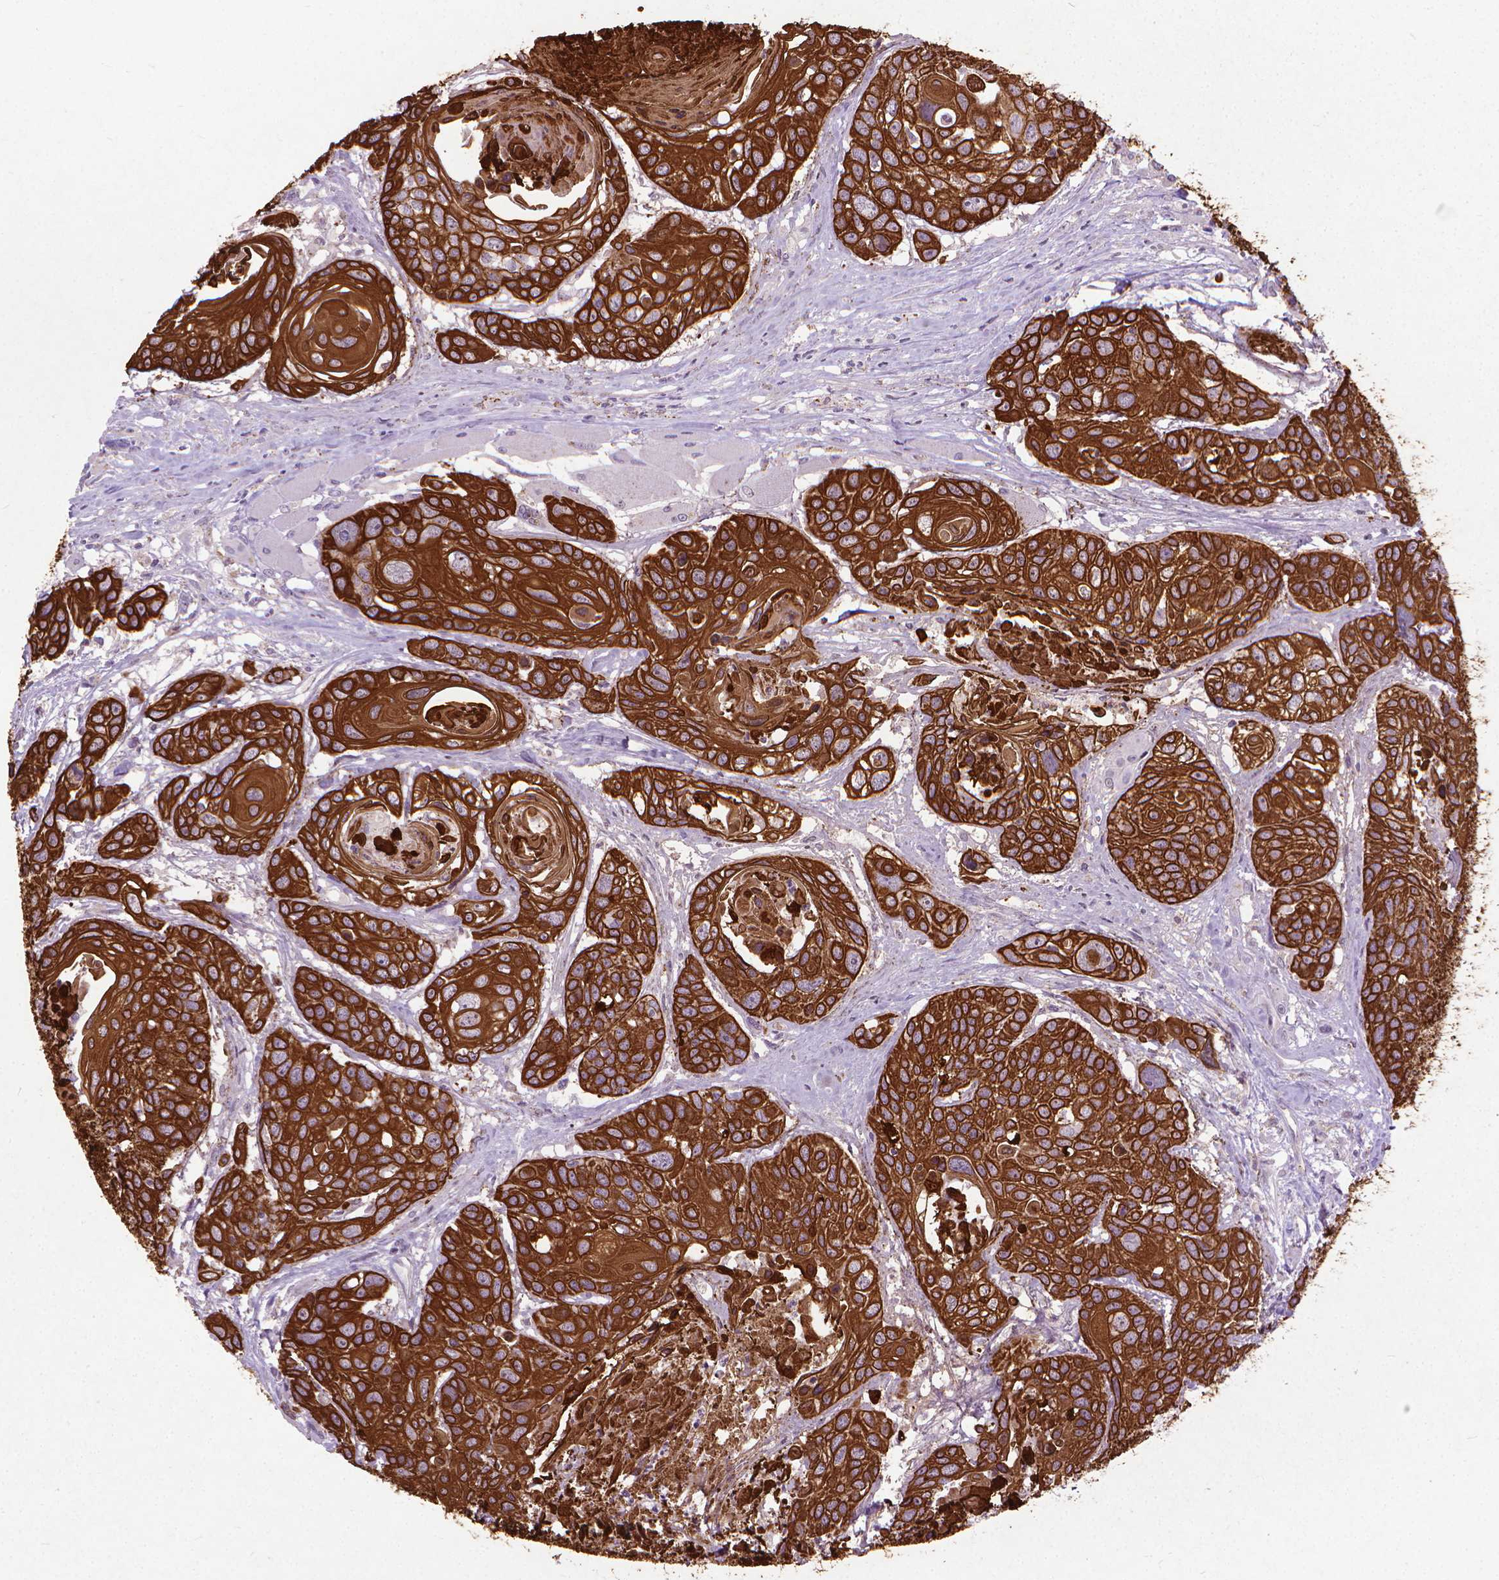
{"staining": {"intensity": "strong", "quantity": ">75%", "location": "cytoplasmic/membranous"}, "tissue": "head and neck cancer", "cell_type": "Tumor cells", "image_type": "cancer", "snomed": [{"axis": "morphology", "description": "Squamous cell carcinoma, NOS"}, {"axis": "topography", "description": "Oral tissue"}, {"axis": "topography", "description": "Head-Neck"}], "caption": "High-magnification brightfield microscopy of head and neck squamous cell carcinoma stained with DAB (brown) and counterstained with hematoxylin (blue). tumor cells exhibit strong cytoplasmic/membranous staining is appreciated in approximately>75% of cells. Ihc stains the protein of interest in brown and the nuclei are stained blue.", "gene": "KRT5", "patient": {"sex": "male", "age": 56}}